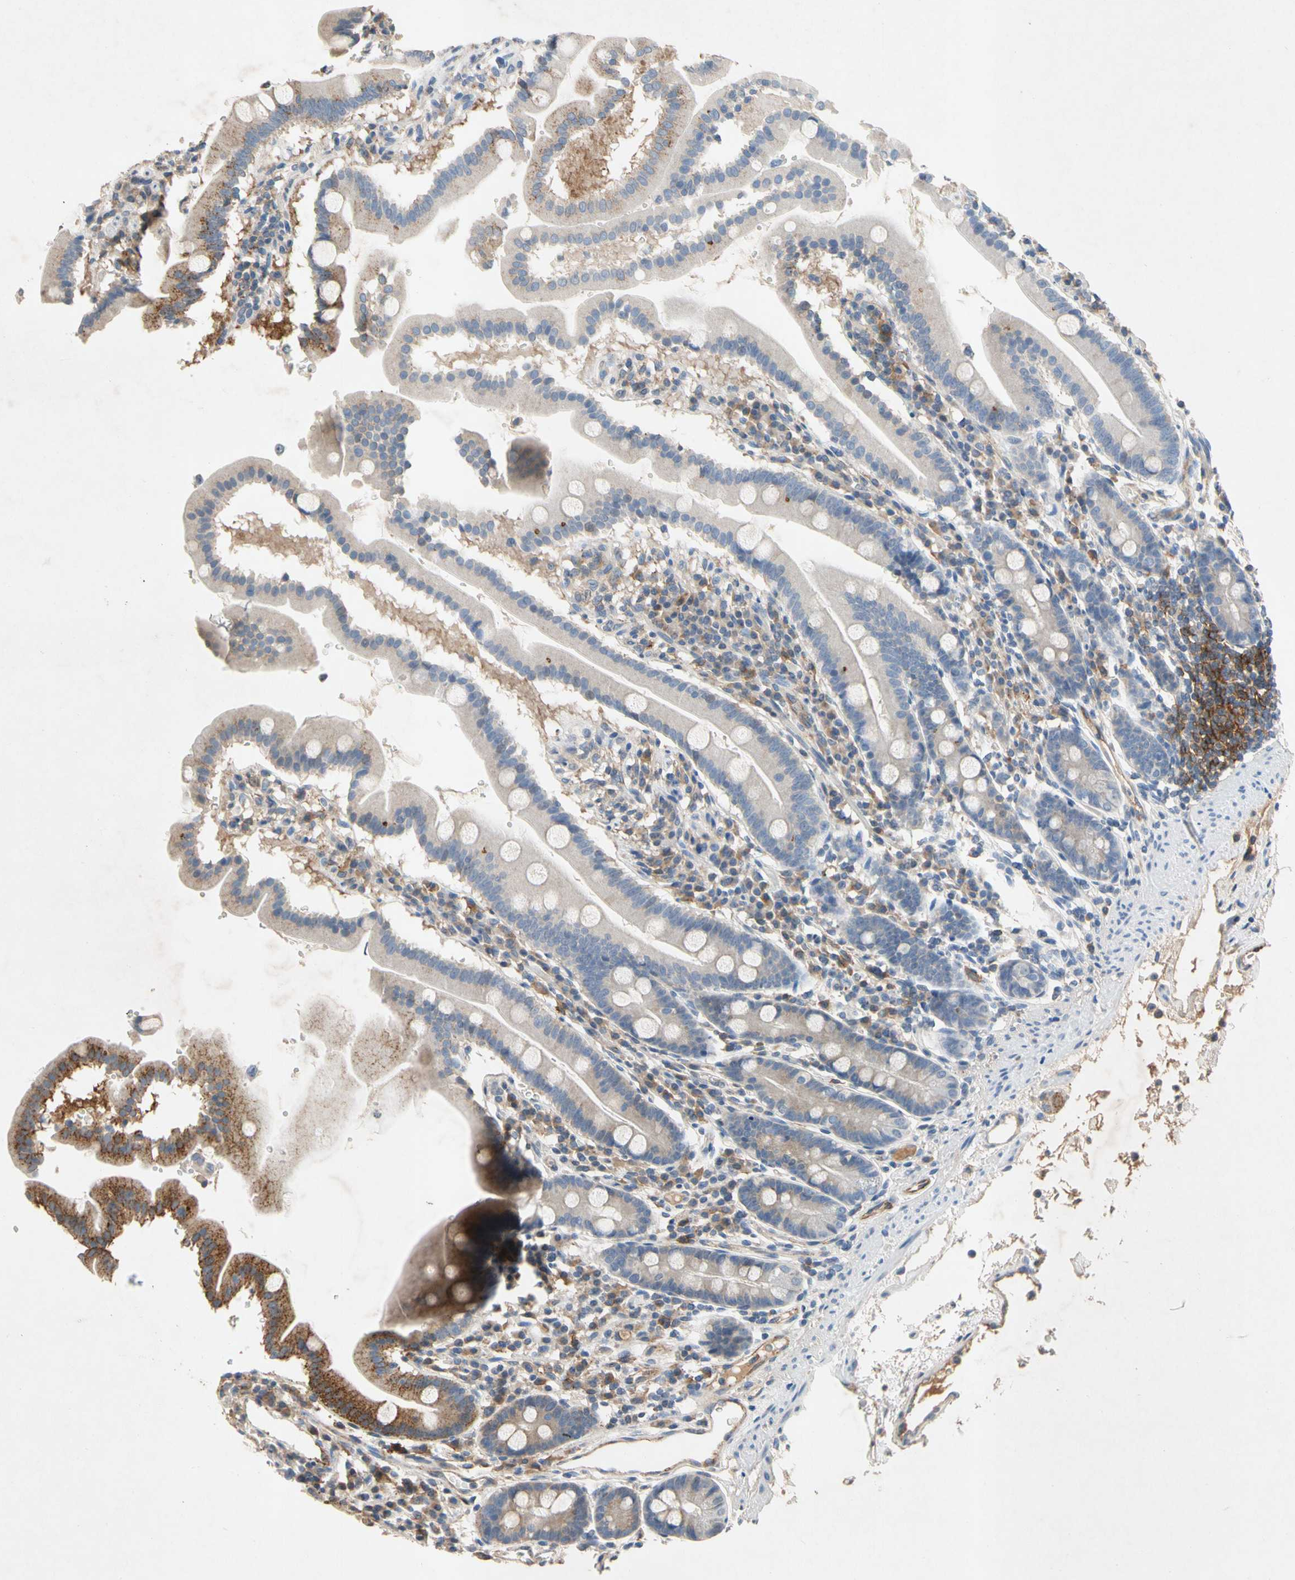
{"staining": {"intensity": "strong", "quantity": "<25%", "location": "cytoplasmic/membranous"}, "tissue": "duodenum", "cell_type": "Glandular cells", "image_type": "normal", "snomed": [{"axis": "morphology", "description": "Normal tissue, NOS"}, {"axis": "topography", "description": "Duodenum"}], "caption": "Immunohistochemical staining of benign human duodenum exhibits medium levels of strong cytoplasmic/membranous positivity in approximately <25% of glandular cells.", "gene": "NDFIP2", "patient": {"sex": "male", "age": 50}}